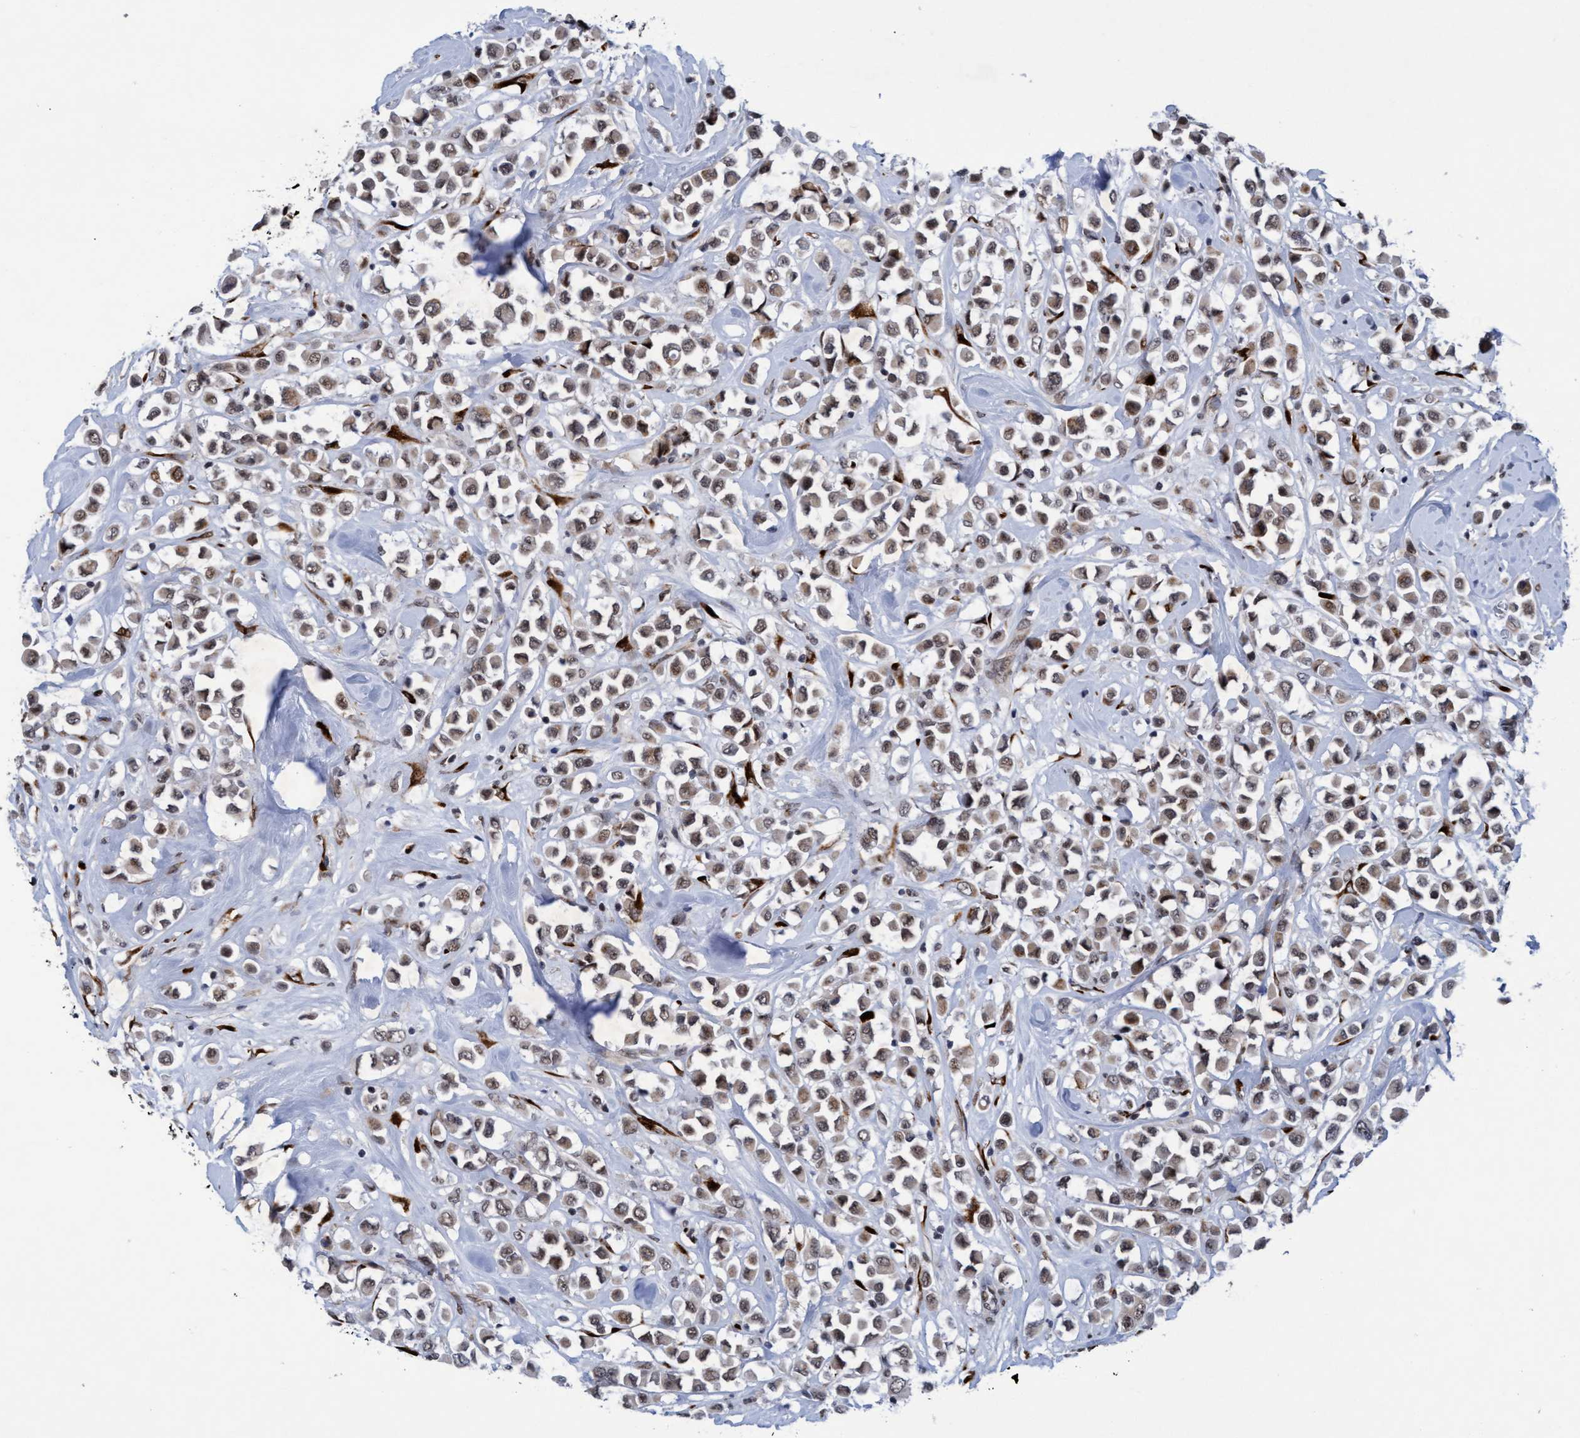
{"staining": {"intensity": "weak", "quantity": ">75%", "location": "cytoplasmic/membranous,nuclear"}, "tissue": "breast cancer", "cell_type": "Tumor cells", "image_type": "cancer", "snomed": [{"axis": "morphology", "description": "Duct carcinoma"}, {"axis": "topography", "description": "Breast"}], "caption": "High-power microscopy captured an IHC image of intraductal carcinoma (breast), revealing weak cytoplasmic/membranous and nuclear expression in approximately >75% of tumor cells. (Stains: DAB in brown, nuclei in blue, Microscopy: brightfield microscopy at high magnification).", "gene": "GLT6D1", "patient": {"sex": "female", "age": 61}}